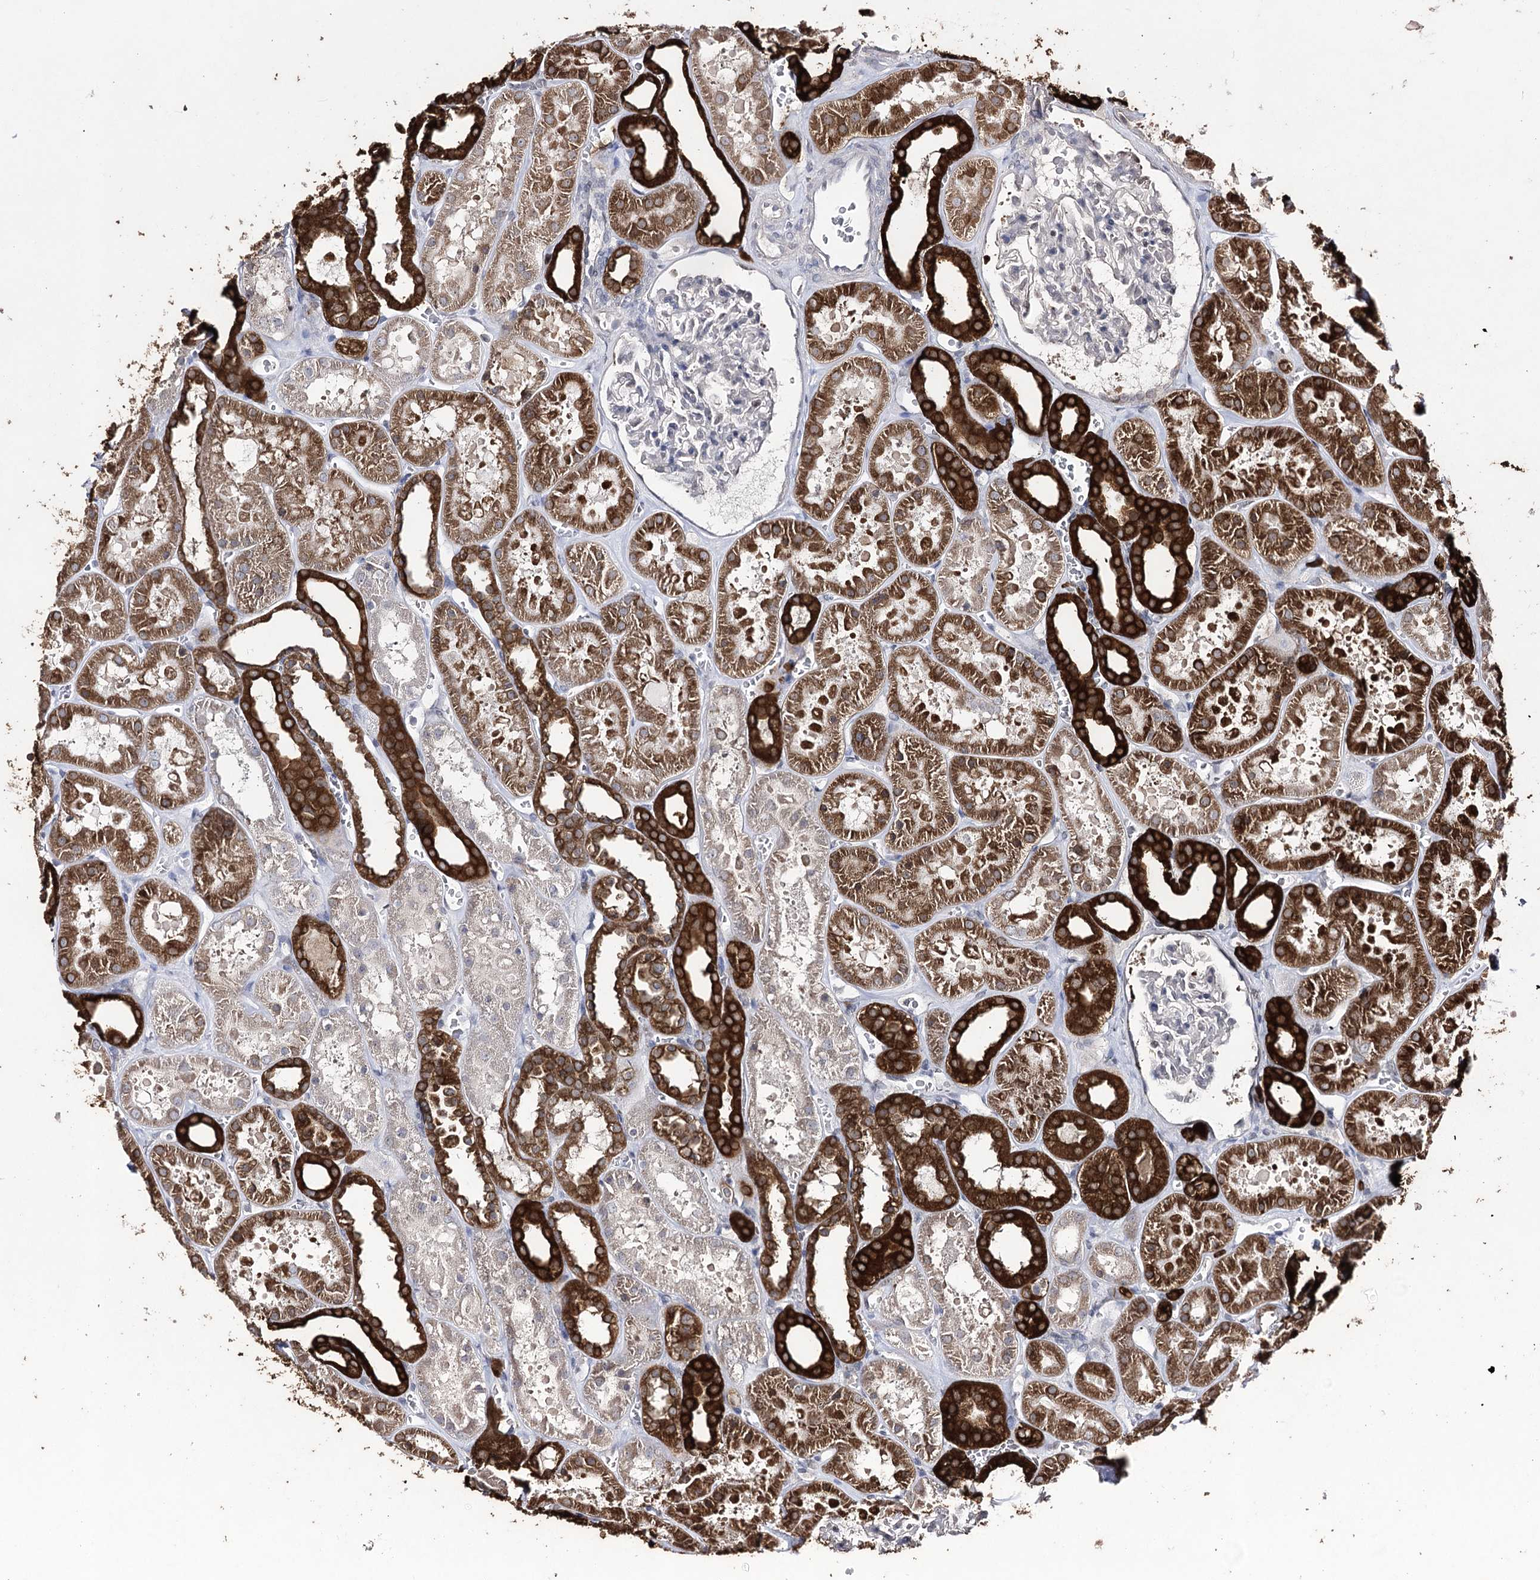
{"staining": {"intensity": "negative", "quantity": "none", "location": "none"}, "tissue": "kidney", "cell_type": "Cells in glomeruli", "image_type": "normal", "snomed": [{"axis": "morphology", "description": "Normal tissue, NOS"}, {"axis": "topography", "description": "Kidney"}], "caption": "A high-resolution histopathology image shows immunohistochemistry staining of unremarkable kidney, which demonstrates no significant expression in cells in glomeruli.", "gene": "HSD11B2", "patient": {"sex": "female", "age": 41}}